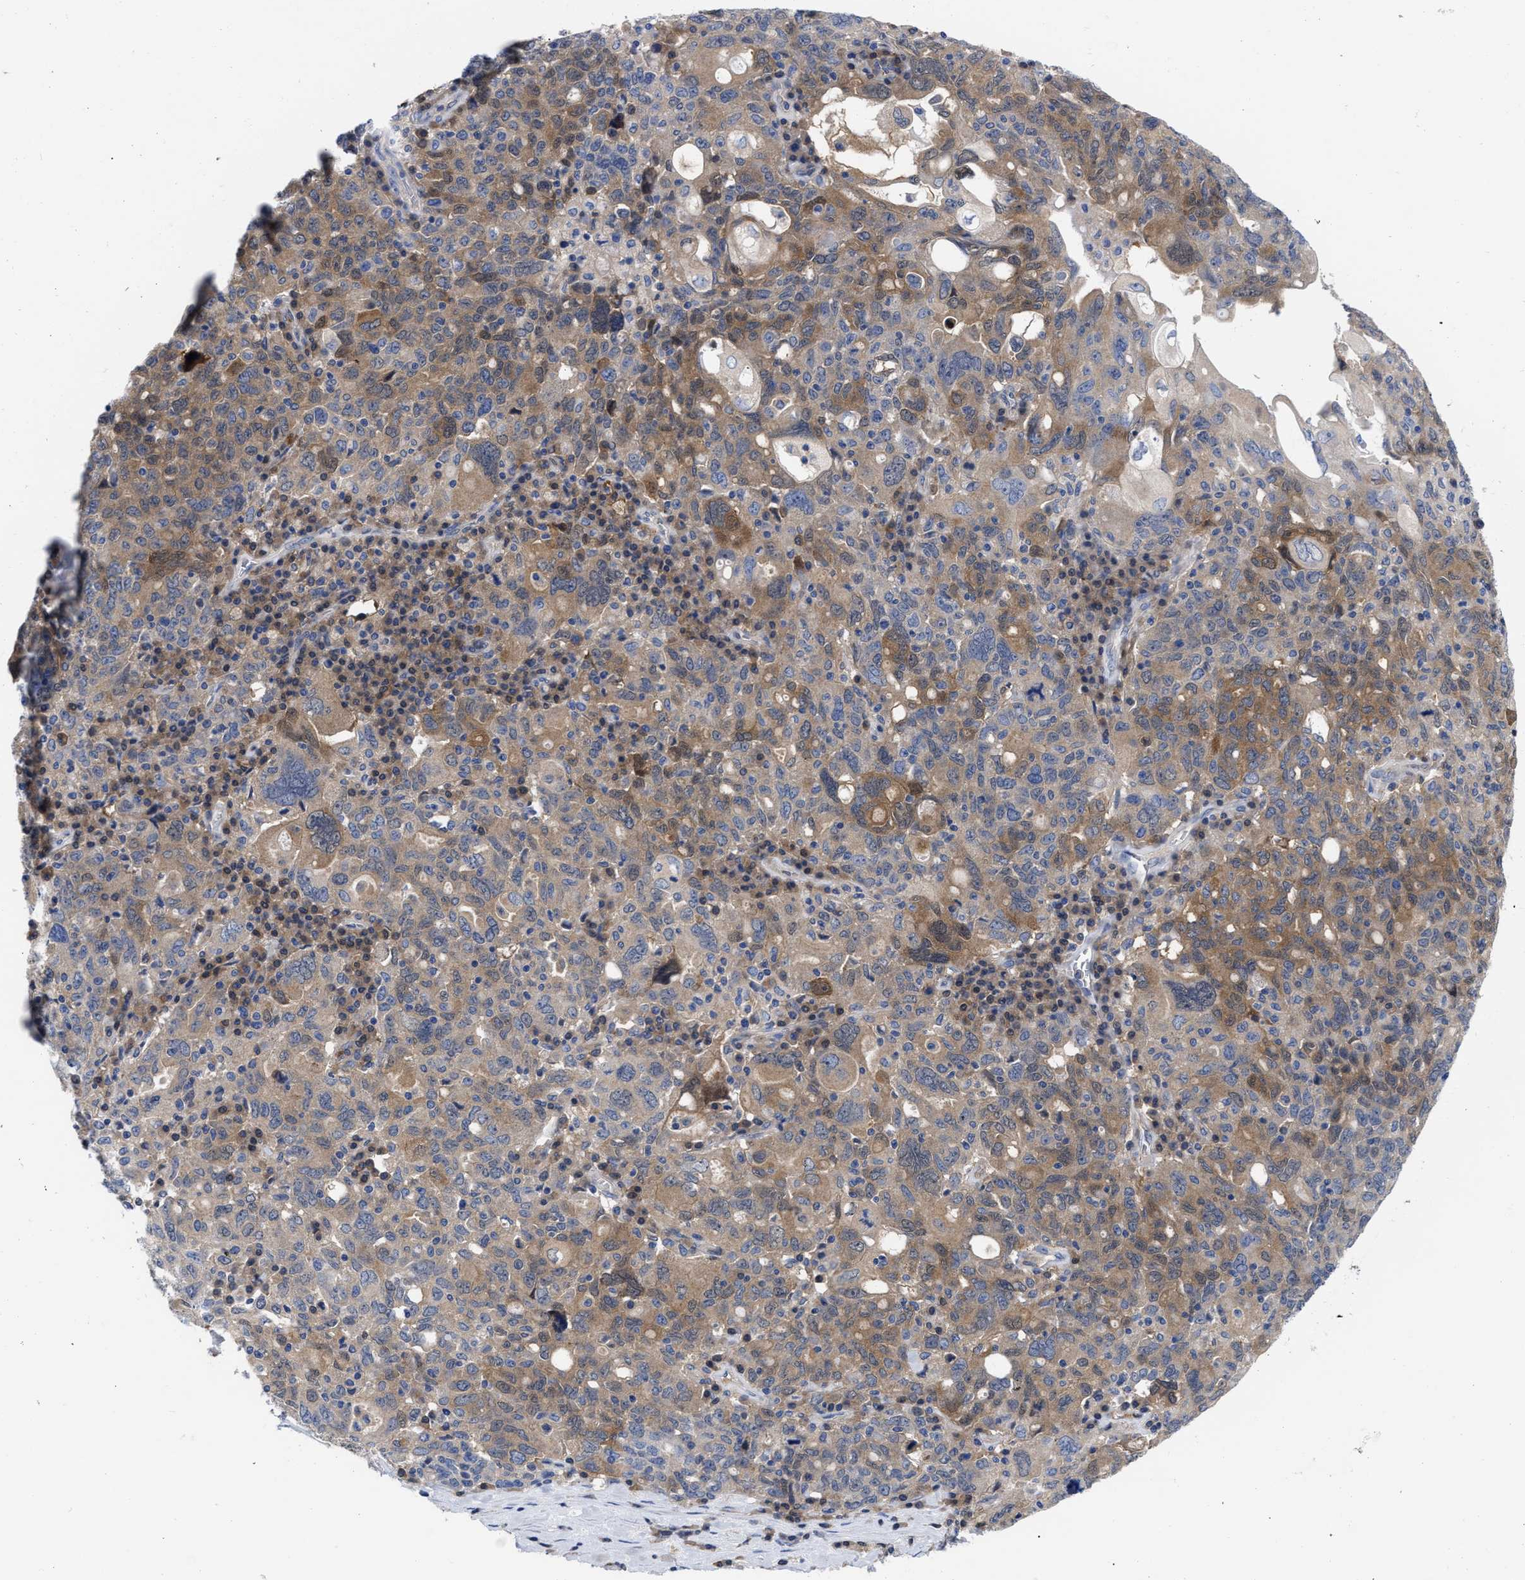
{"staining": {"intensity": "moderate", "quantity": ">75%", "location": "cytoplasmic/membranous"}, "tissue": "ovarian cancer", "cell_type": "Tumor cells", "image_type": "cancer", "snomed": [{"axis": "morphology", "description": "Carcinoma, endometroid"}, {"axis": "topography", "description": "Ovary"}], "caption": "Moderate cytoplasmic/membranous expression is present in about >75% of tumor cells in ovarian cancer (endometroid carcinoma).", "gene": "RBKS", "patient": {"sex": "female", "age": 62}}